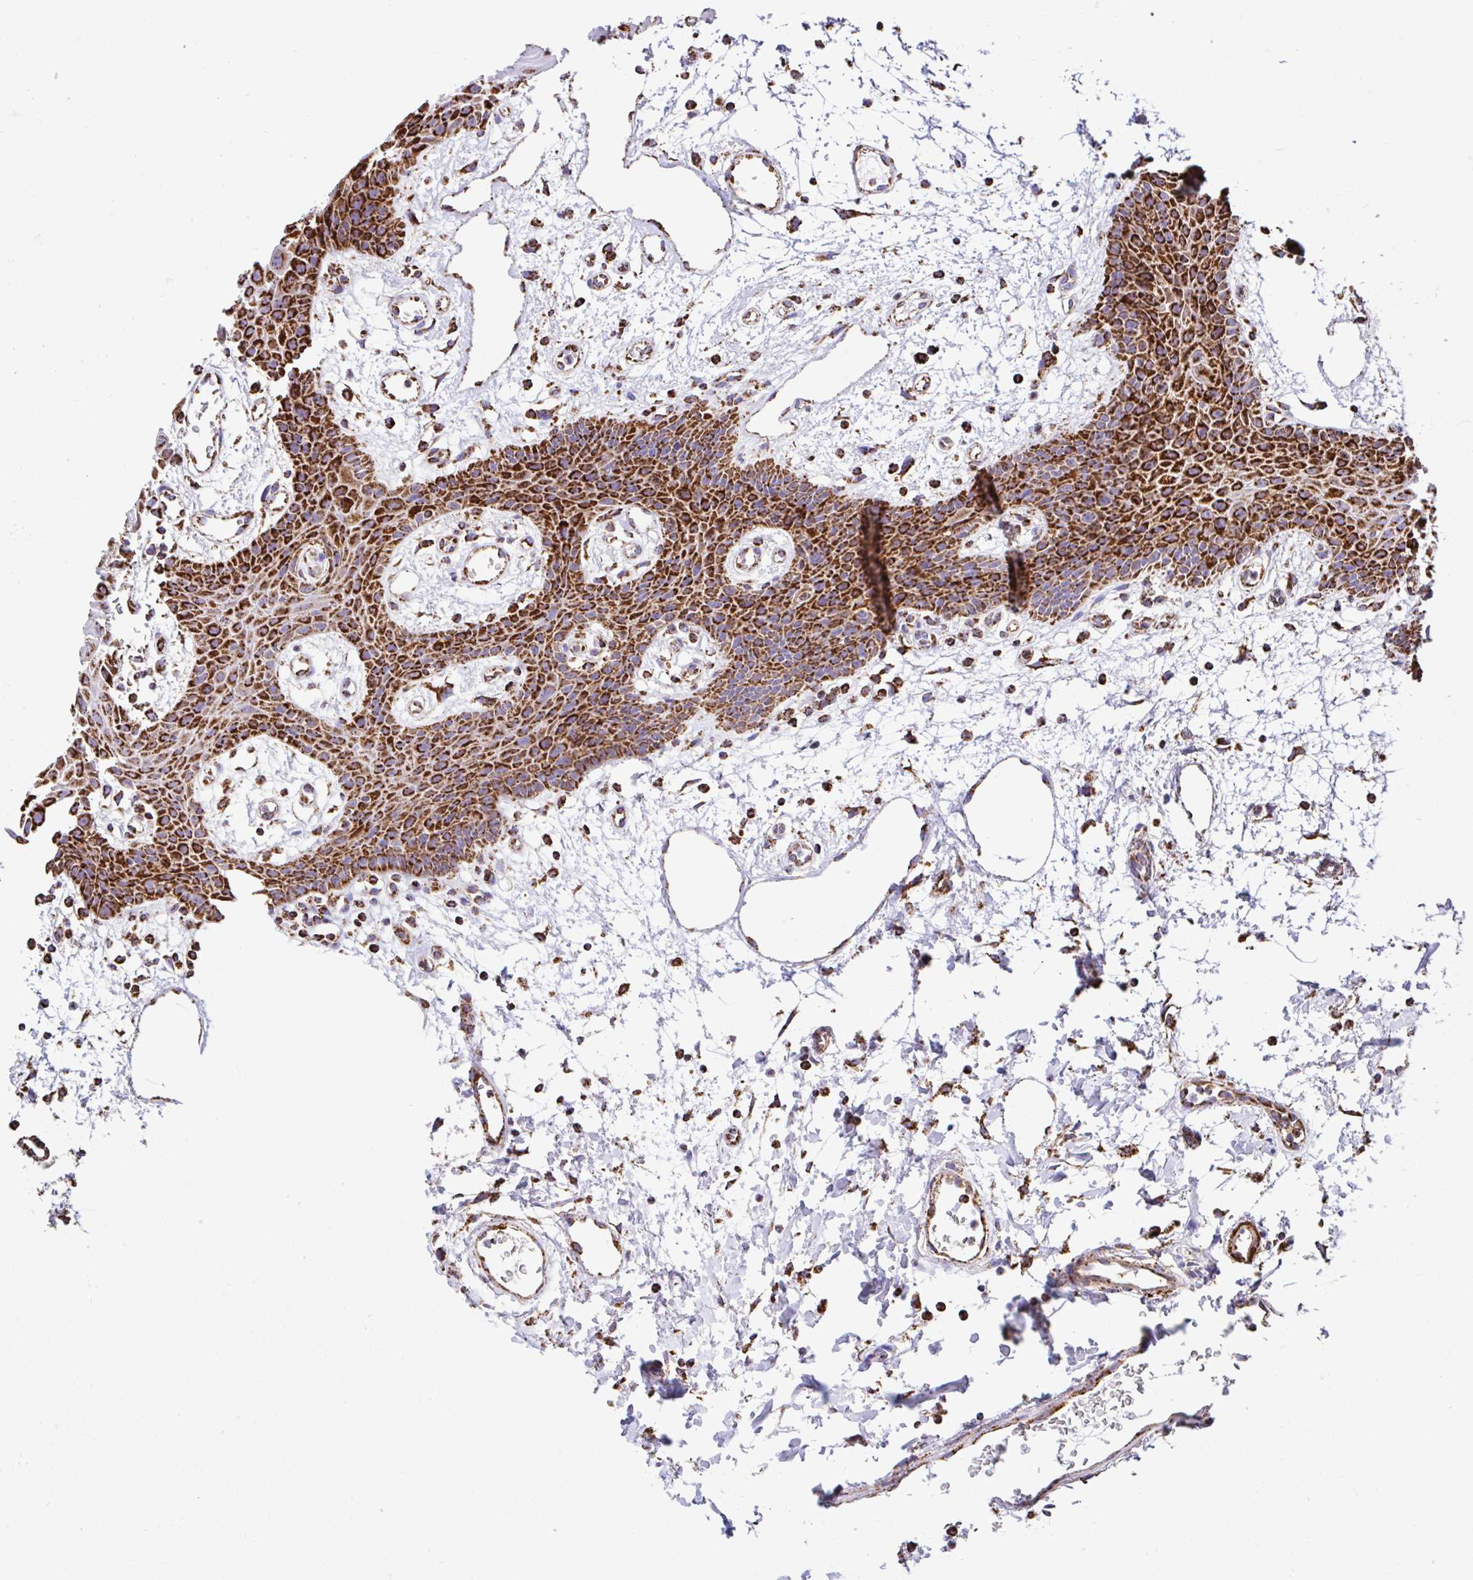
{"staining": {"intensity": "strong", "quantity": ">75%", "location": "cytoplasmic/membranous"}, "tissue": "oral mucosa", "cell_type": "Squamous epithelial cells", "image_type": "normal", "snomed": [{"axis": "morphology", "description": "Normal tissue, NOS"}, {"axis": "topography", "description": "Oral tissue"}], "caption": "Immunohistochemistry micrograph of normal oral mucosa: human oral mucosa stained using immunohistochemistry reveals high levels of strong protein expression localized specifically in the cytoplasmic/membranous of squamous epithelial cells, appearing as a cytoplasmic/membranous brown color.", "gene": "ANKRD33B", "patient": {"sex": "female", "age": 59}}